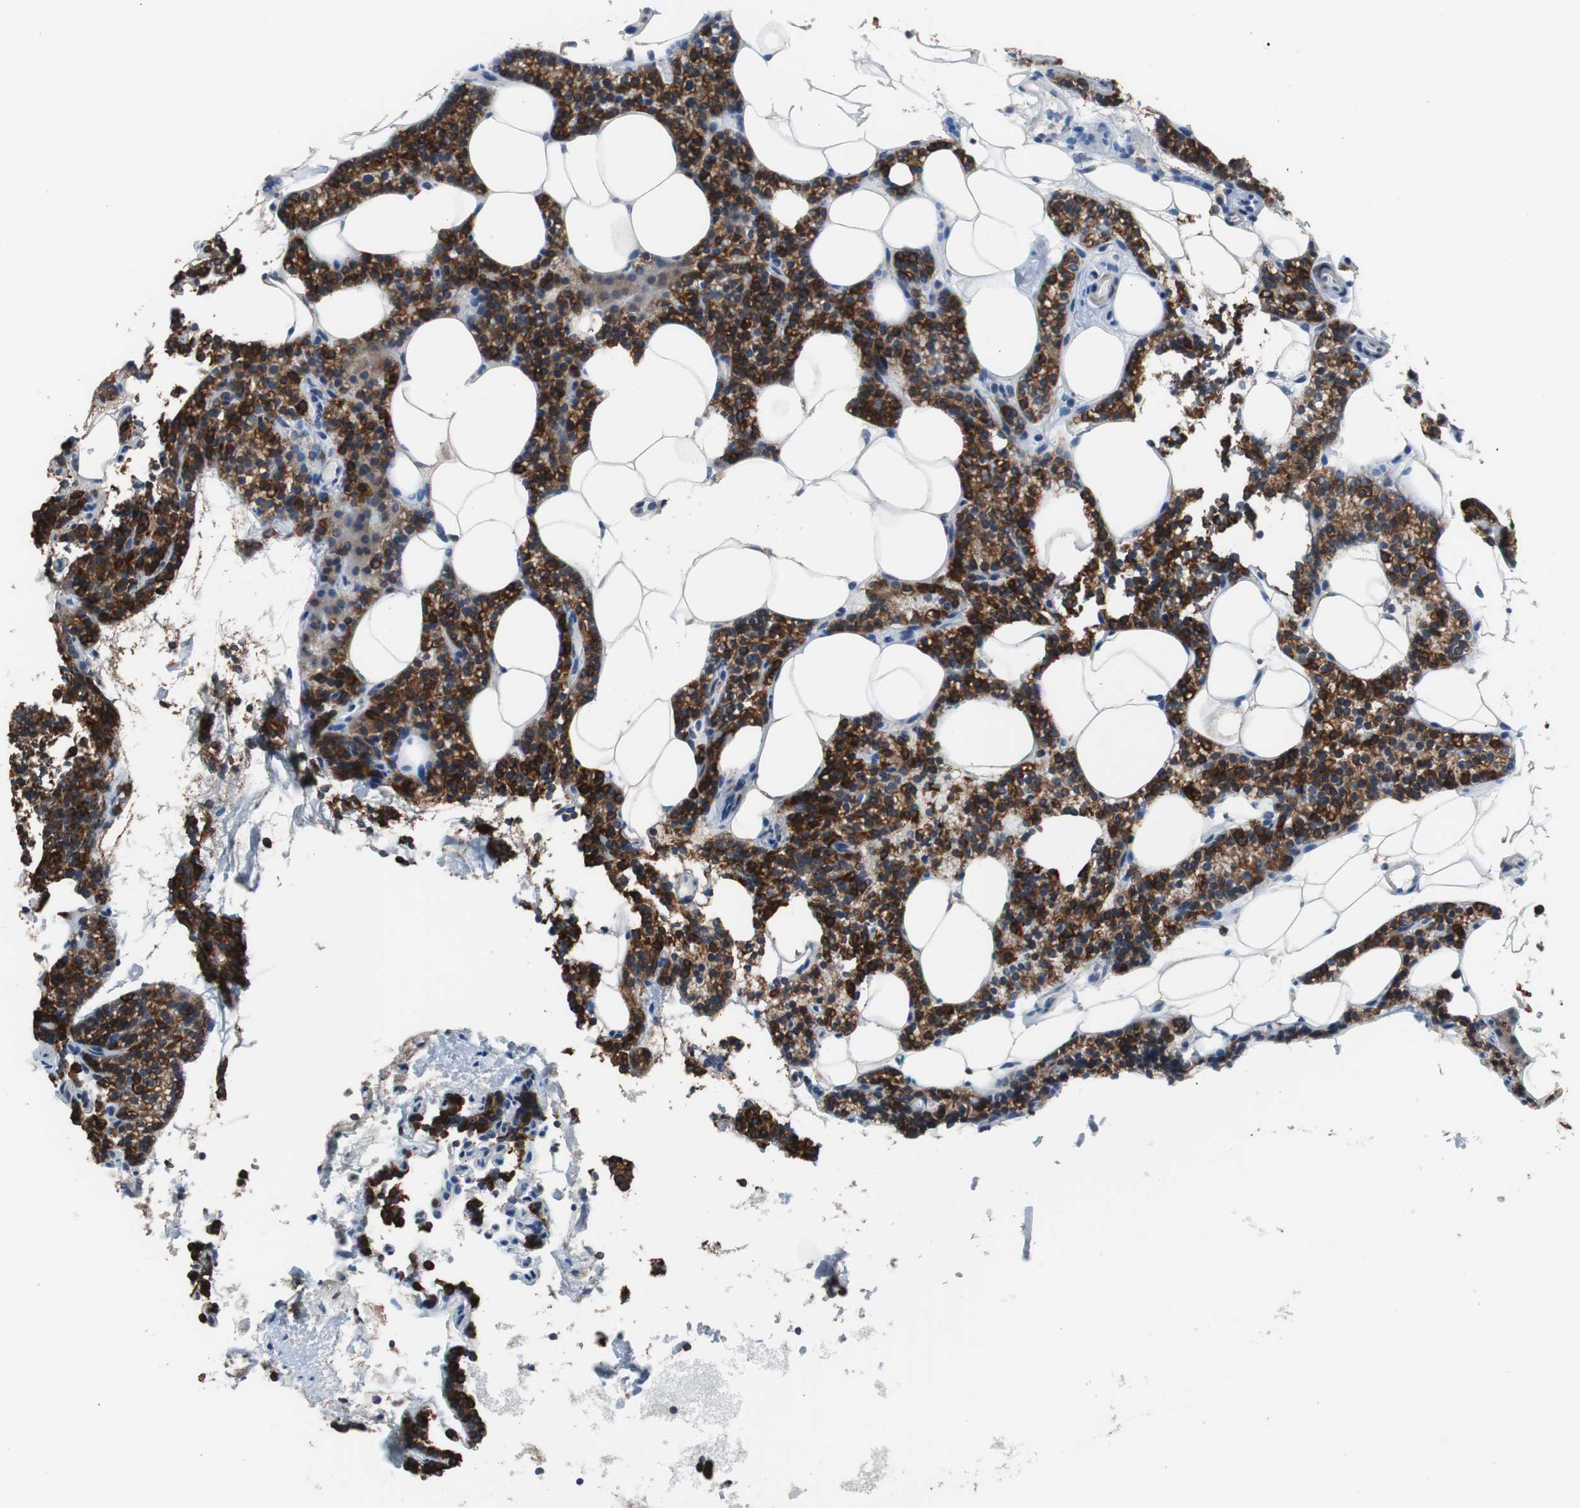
{"staining": {"intensity": "strong", "quantity": ">75%", "location": "cytoplasmic/membranous"}, "tissue": "parathyroid gland", "cell_type": "Glandular cells", "image_type": "normal", "snomed": [{"axis": "morphology", "description": "Normal tissue, NOS"}, {"axis": "topography", "description": "Parathyroid gland"}], "caption": "A brown stain highlights strong cytoplasmic/membranous expression of a protein in glandular cells of benign human parathyroid gland. (DAB (3,3'-diaminobenzidine) IHC, brown staining for protein, blue staining for nuclei).", "gene": "PBXIP1", "patient": {"sex": "male", "age": 66}}